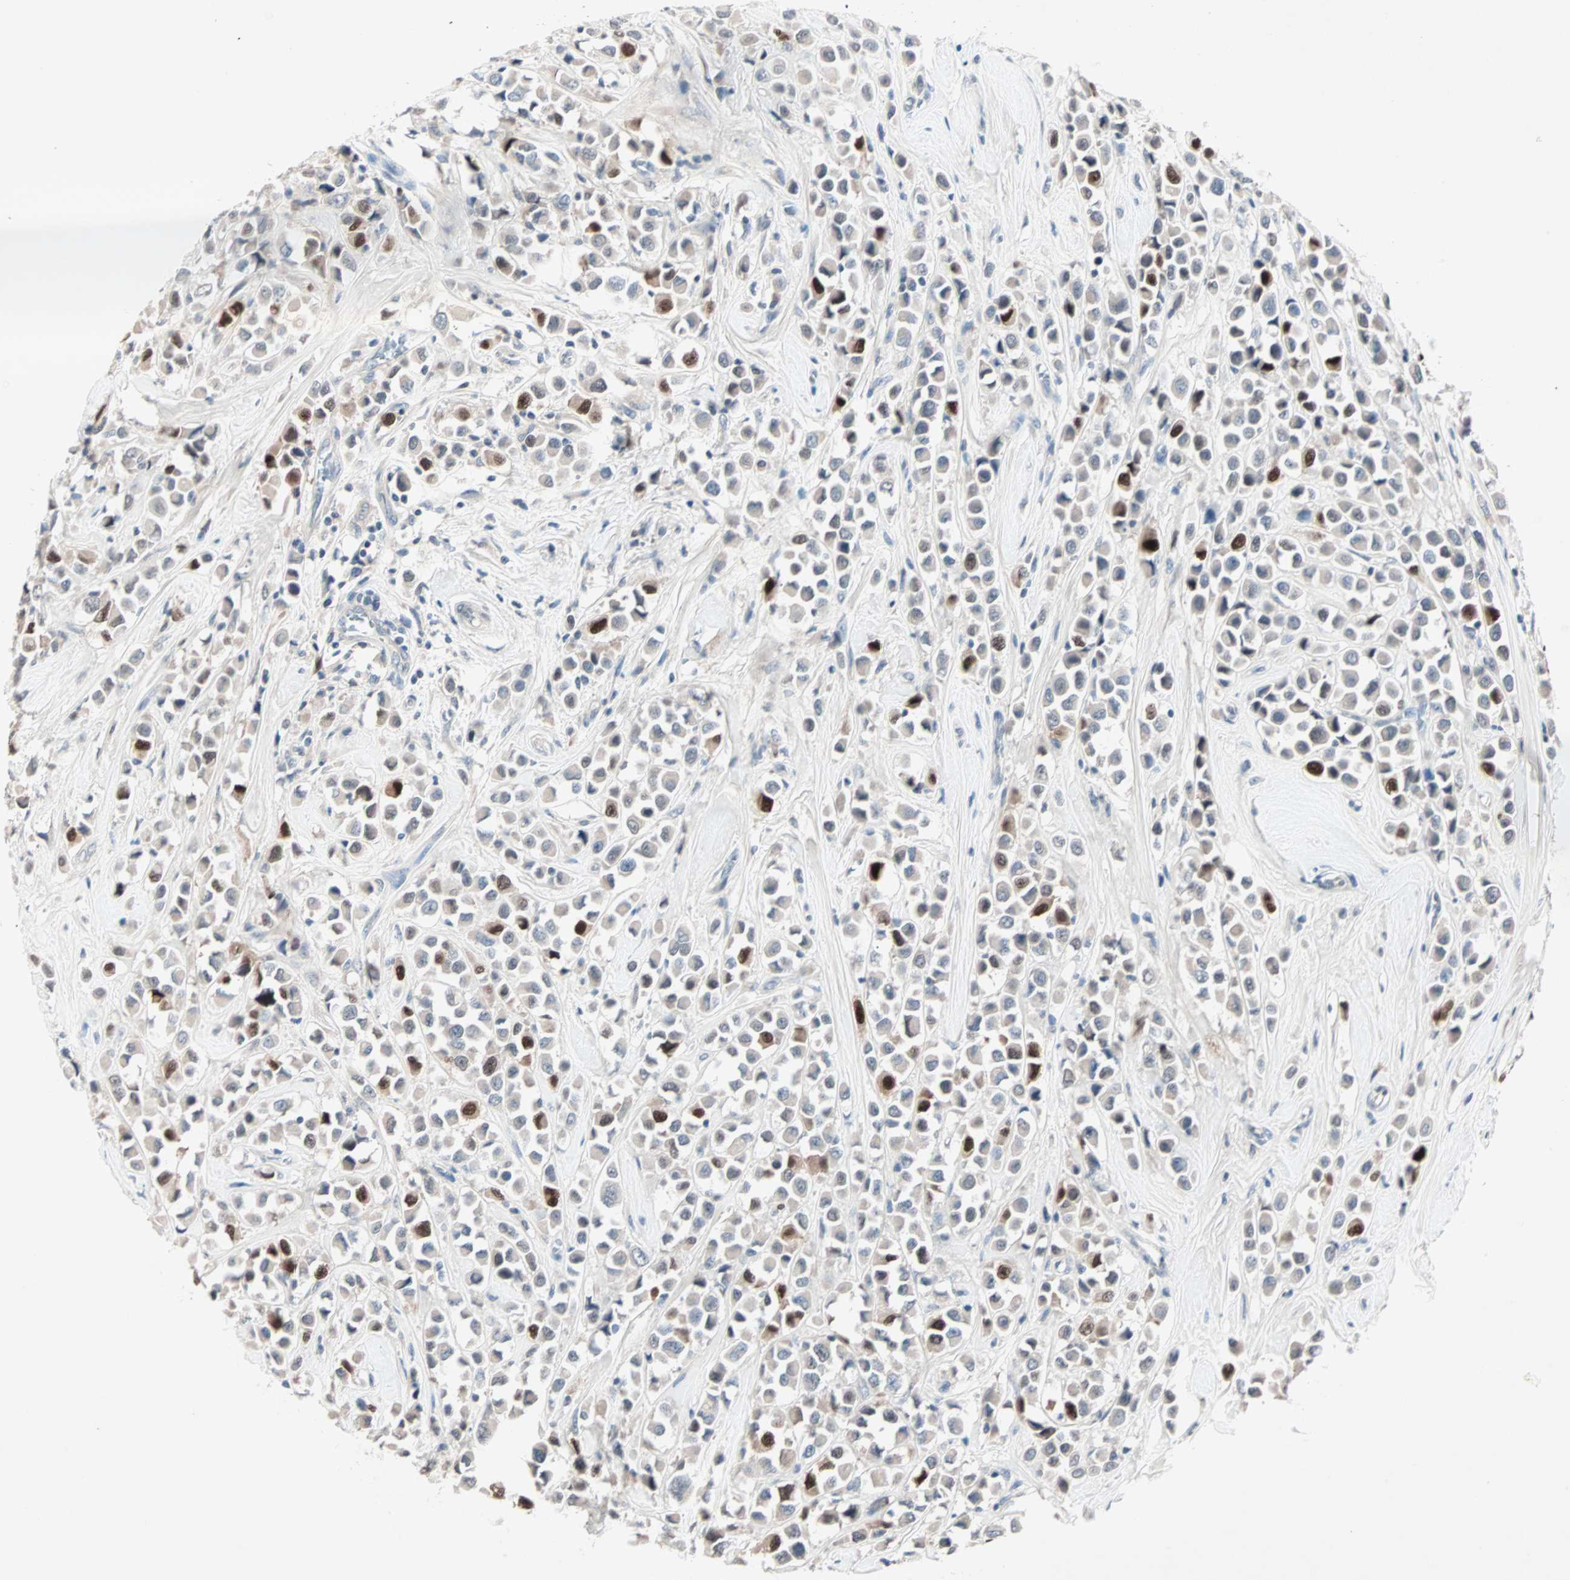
{"staining": {"intensity": "strong", "quantity": "<25%", "location": "nuclear"}, "tissue": "breast cancer", "cell_type": "Tumor cells", "image_type": "cancer", "snomed": [{"axis": "morphology", "description": "Duct carcinoma"}, {"axis": "topography", "description": "Breast"}], "caption": "Infiltrating ductal carcinoma (breast) was stained to show a protein in brown. There is medium levels of strong nuclear expression in about <25% of tumor cells. (DAB IHC, brown staining for protein, blue staining for nuclei).", "gene": "CCNE2", "patient": {"sex": "female", "age": 61}}